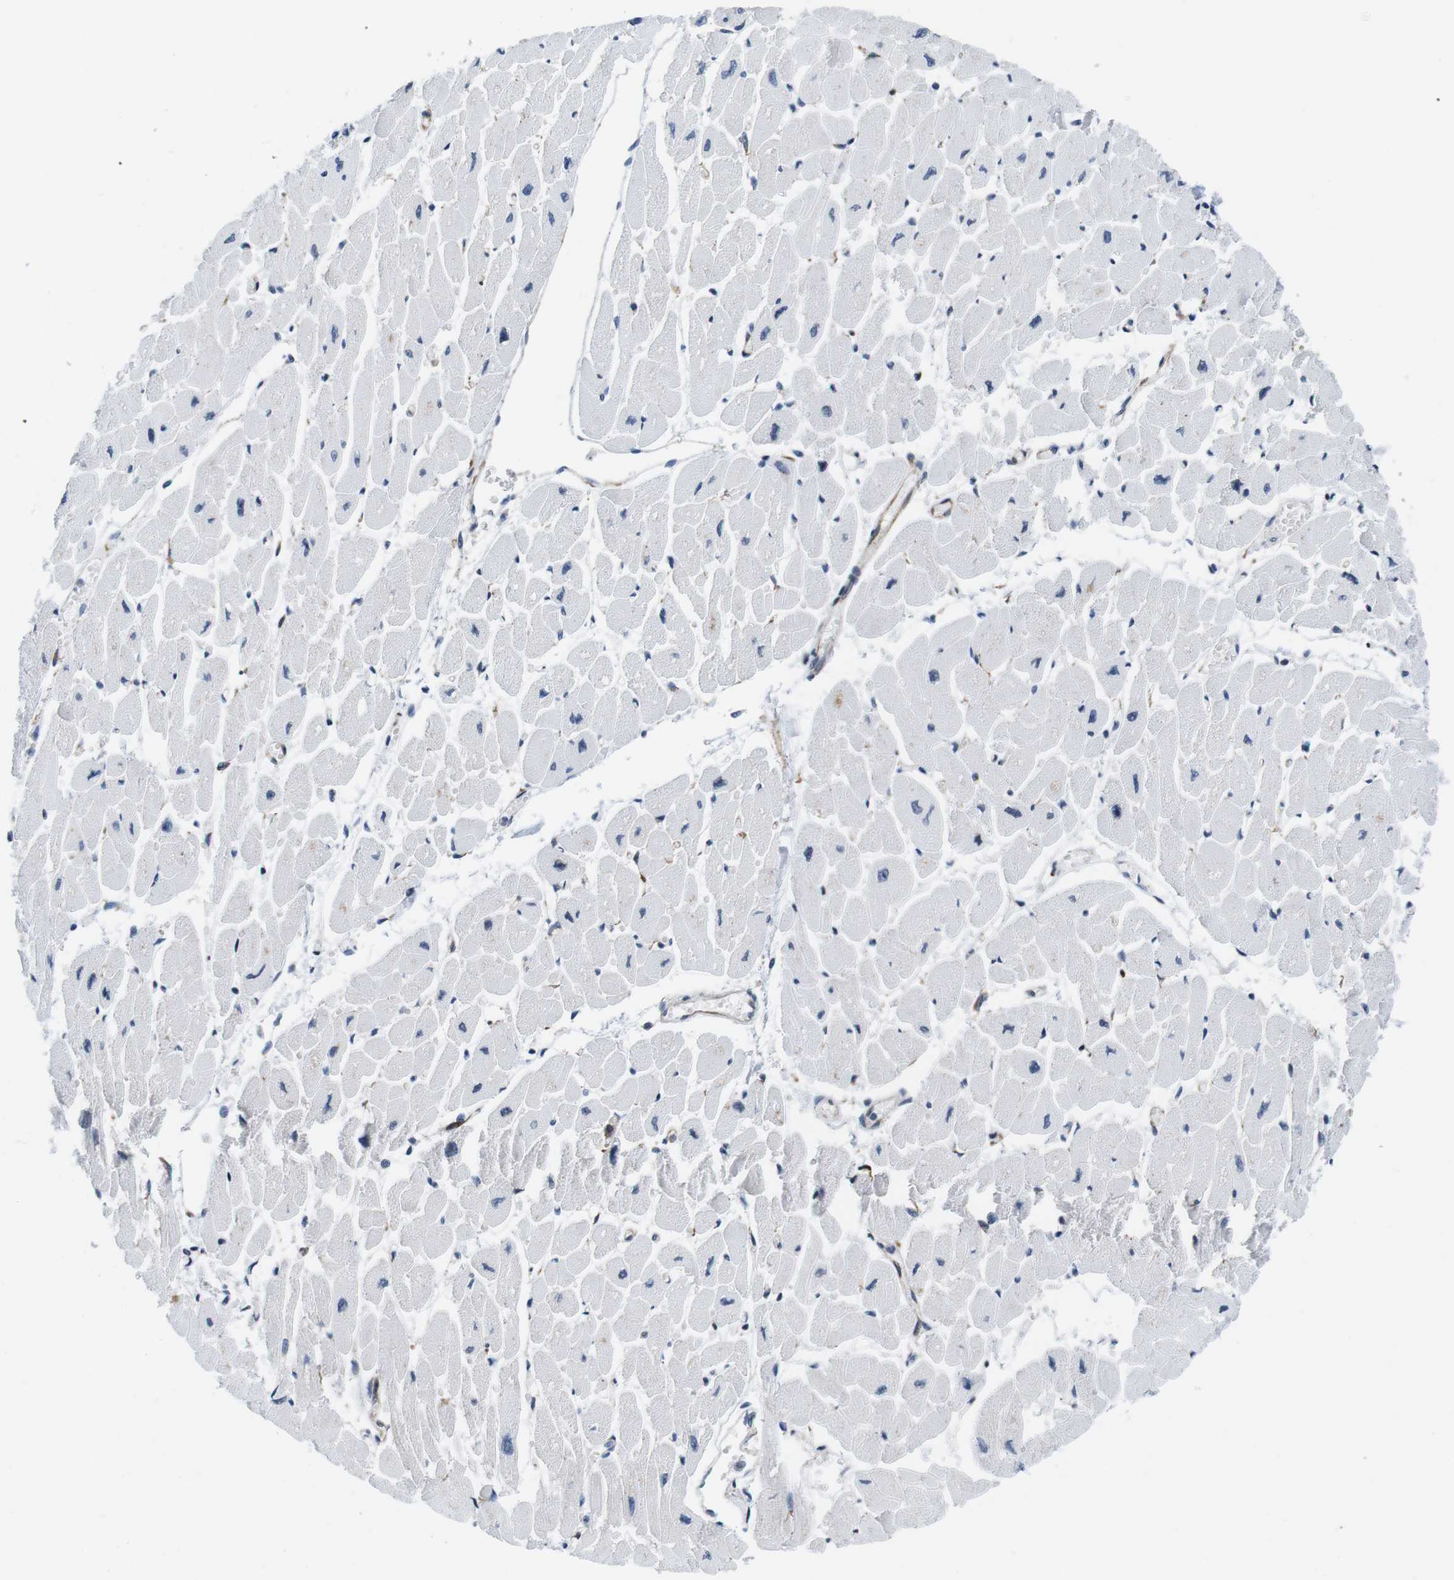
{"staining": {"intensity": "moderate", "quantity": "<25%", "location": "nuclear"}, "tissue": "heart muscle", "cell_type": "Cardiomyocytes", "image_type": "normal", "snomed": [{"axis": "morphology", "description": "Normal tissue, NOS"}, {"axis": "topography", "description": "Heart"}], "caption": "Protein expression analysis of benign heart muscle demonstrates moderate nuclear positivity in about <25% of cardiomyocytes. (Brightfield microscopy of DAB IHC at high magnification).", "gene": "MLH1", "patient": {"sex": "female", "age": 54}}